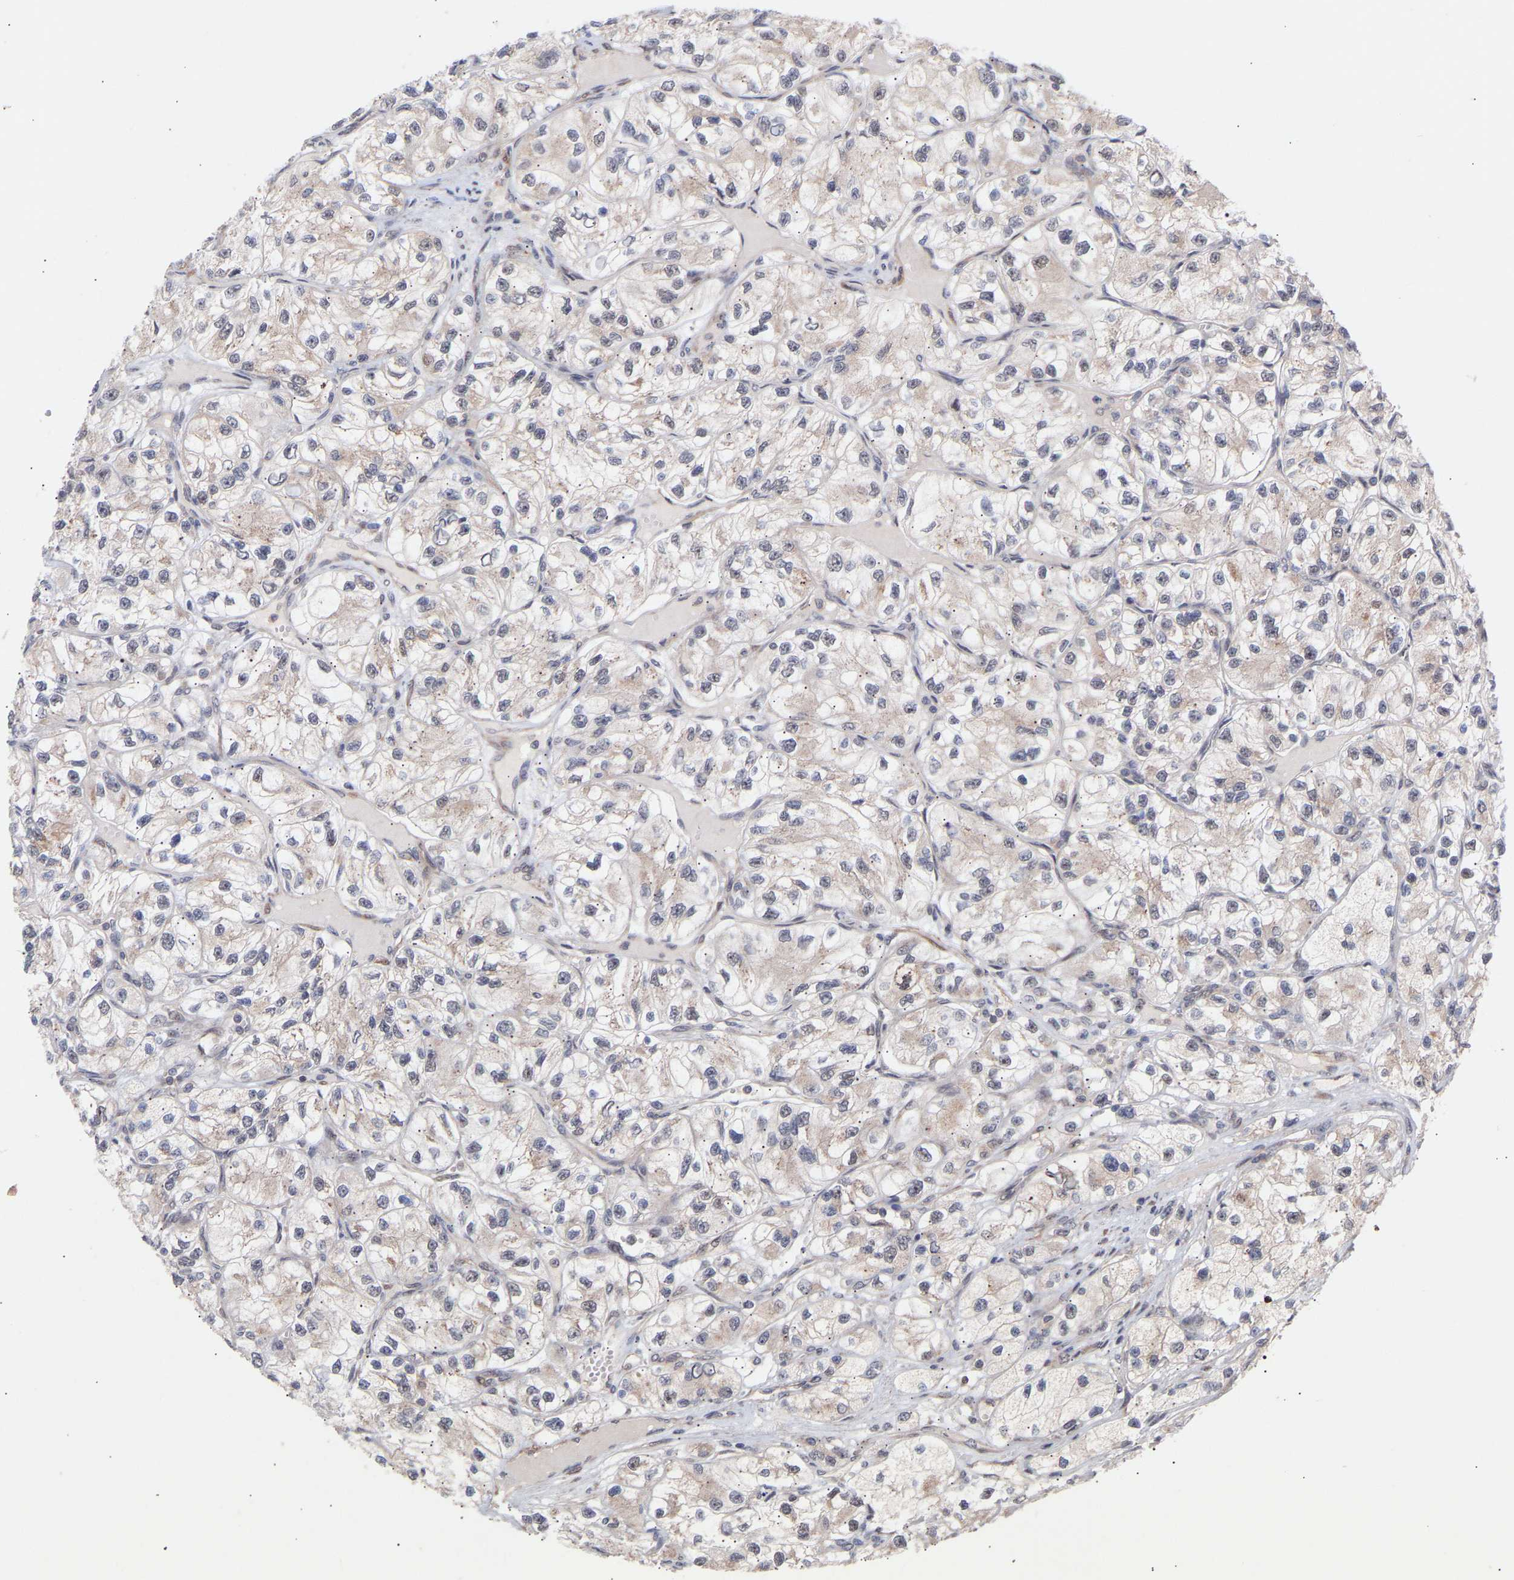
{"staining": {"intensity": "moderate", "quantity": ">75%", "location": "cytoplasmic/membranous"}, "tissue": "renal cancer", "cell_type": "Tumor cells", "image_type": "cancer", "snomed": [{"axis": "morphology", "description": "Adenocarcinoma, NOS"}, {"axis": "topography", "description": "Kidney"}], "caption": "The micrograph exhibits staining of adenocarcinoma (renal), revealing moderate cytoplasmic/membranous protein staining (brown color) within tumor cells.", "gene": "PDLIM5", "patient": {"sex": "female", "age": 57}}